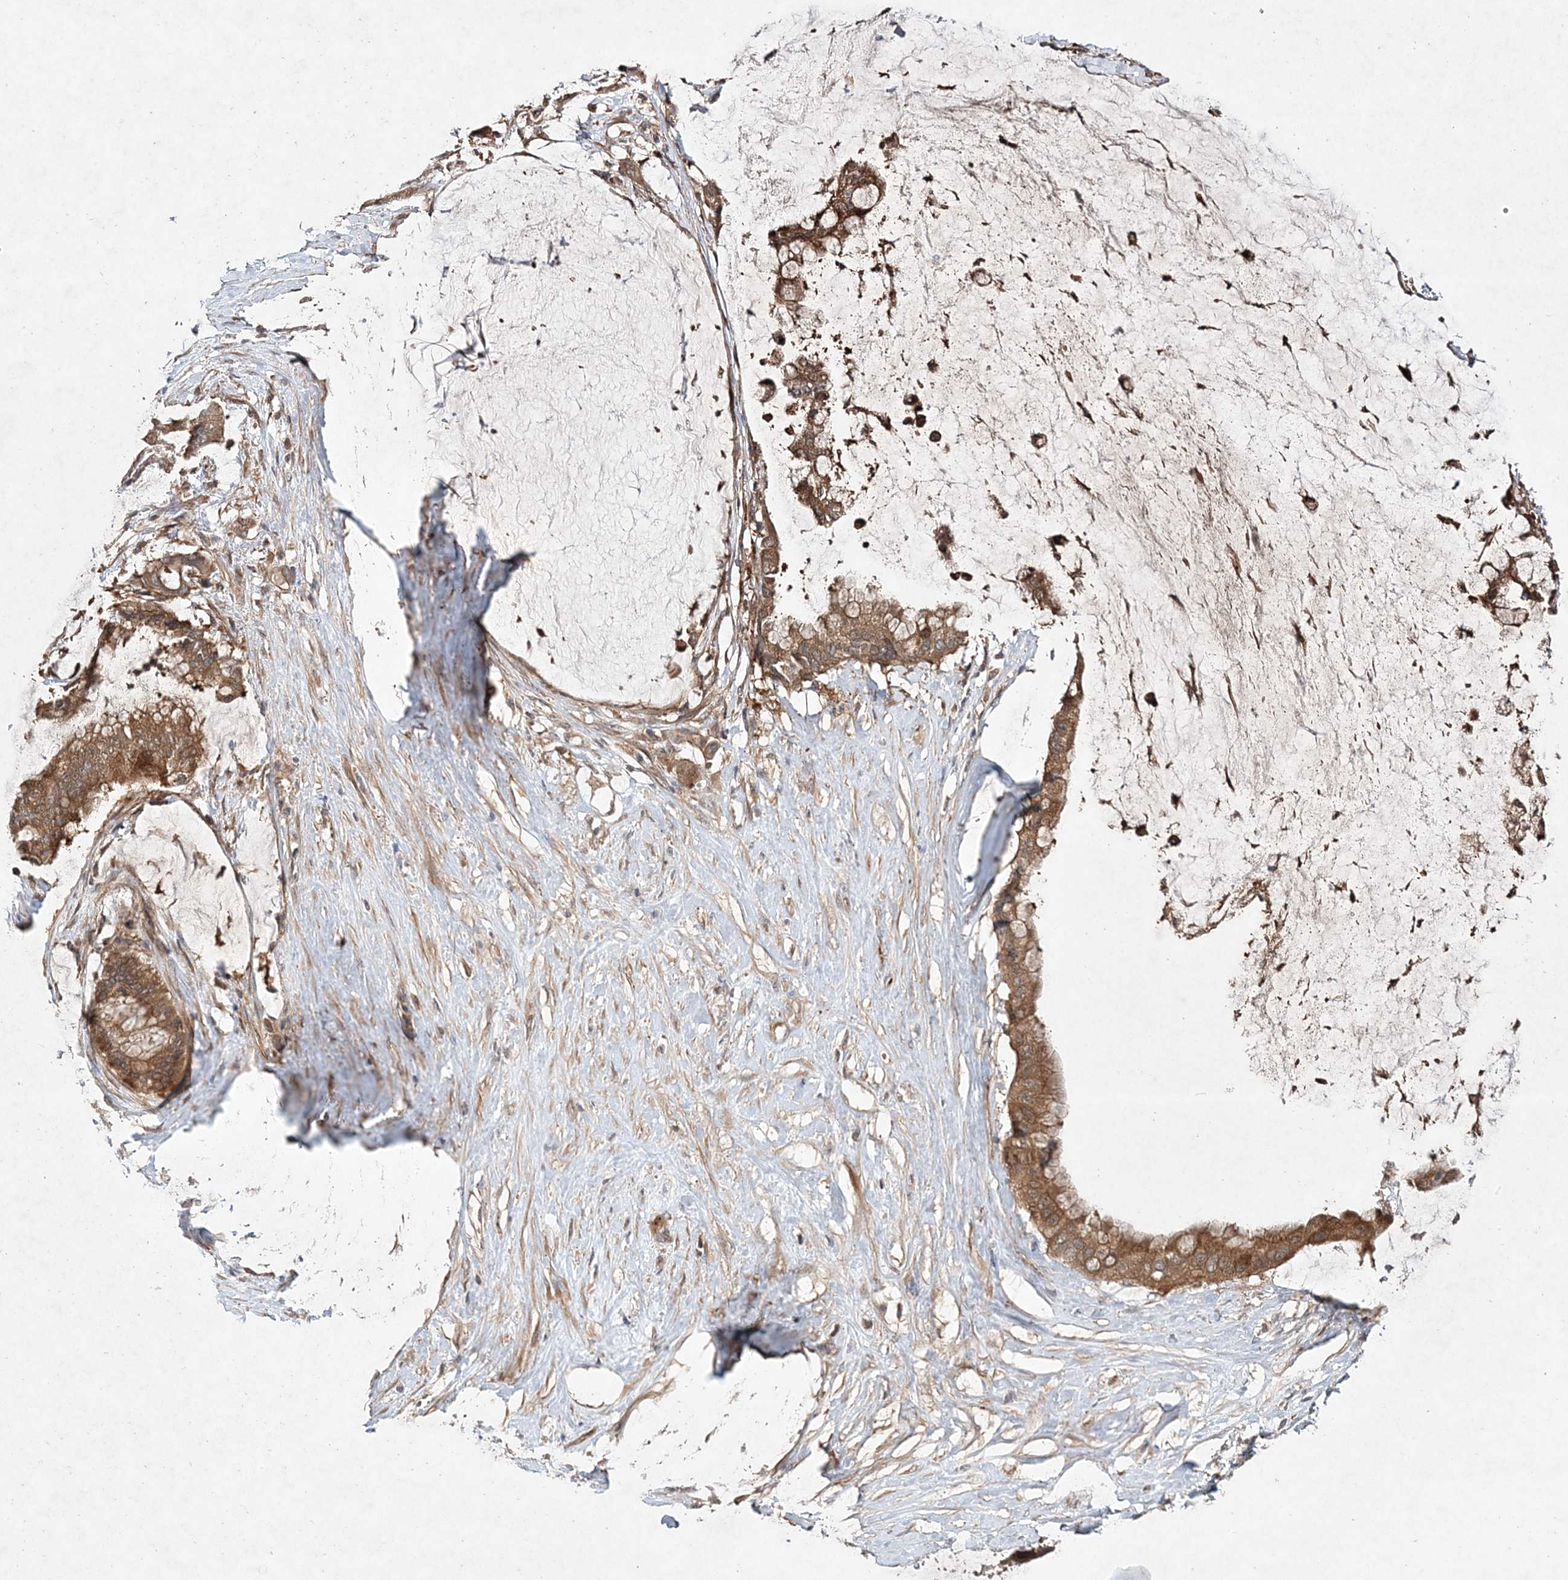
{"staining": {"intensity": "moderate", "quantity": ">75%", "location": "cytoplasmic/membranous"}, "tissue": "pancreatic cancer", "cell_type": "Tumor cells", "image_type": "cancer", "snomed": [{"axis": "morphology", "description": "Adenocarcinoma, NOS"}, {"axis": "topography", "description": "Pancreas"}], "caption": "Immunohistochemistry (IHC) photomicrograph of pancreatic adenocarcinoma stained for a protein (brown), which shows medium levels of moderate cytoplasmic/membranous staining in approximately >75% of tumor cells.", "gene": "TMEM9B", "patient": {"sex": "male", "age": 41}}